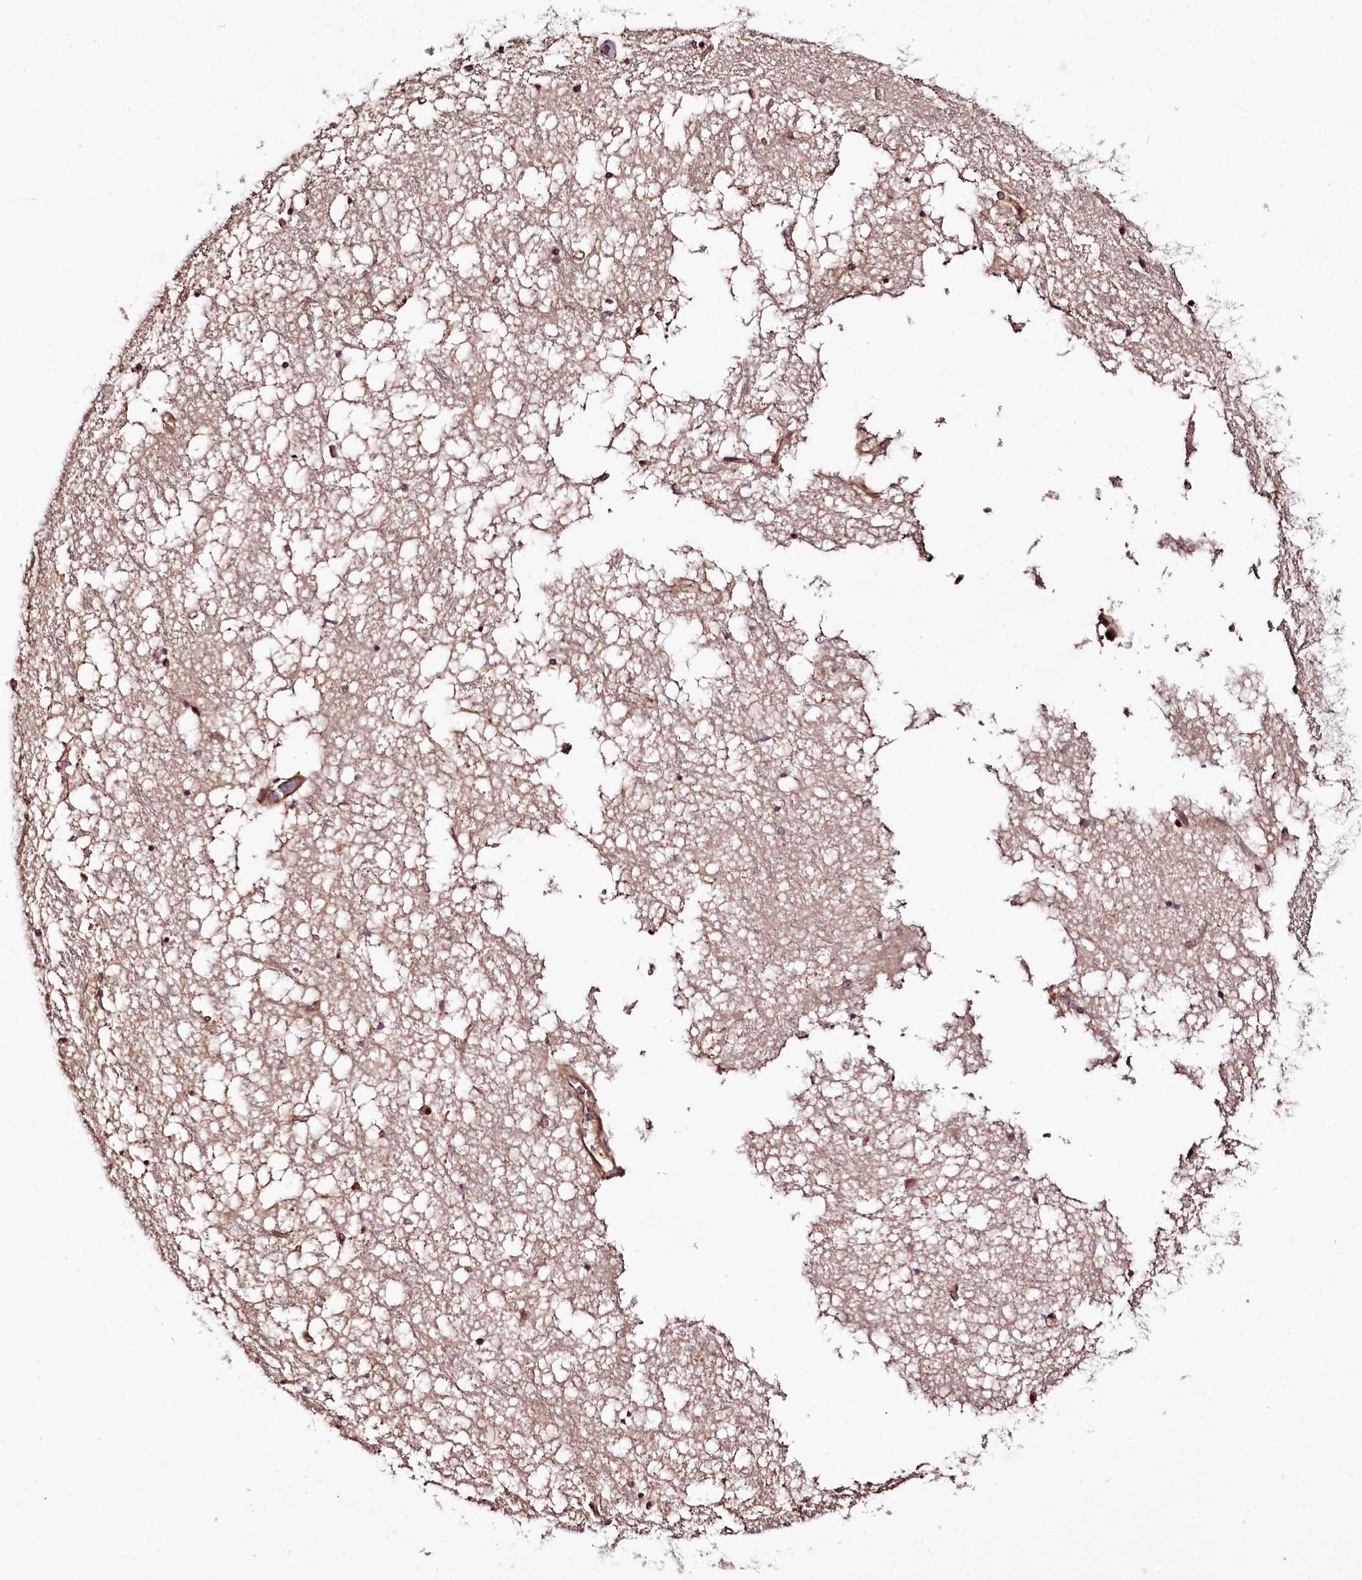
{"staining": {"intensity": "moderate", "quantity": "25%-75%", "location": "nuclear"}, "tissue": "hippocampus", "cell_type": "Glial cells", "image_type": "normal", "snomed": [{"axis": "morphology", "description": "Normal tissue, NOS"}, {"axis": "topography", "description": "Hippocampus"}], "caption": "The photomicrograph reveals staining of benign hippocampus, revealing moderate nuclear protein staining (brown color) within glial cells.", "gene": "TTC33", "patient": {"sex": "male", "age": 70}}